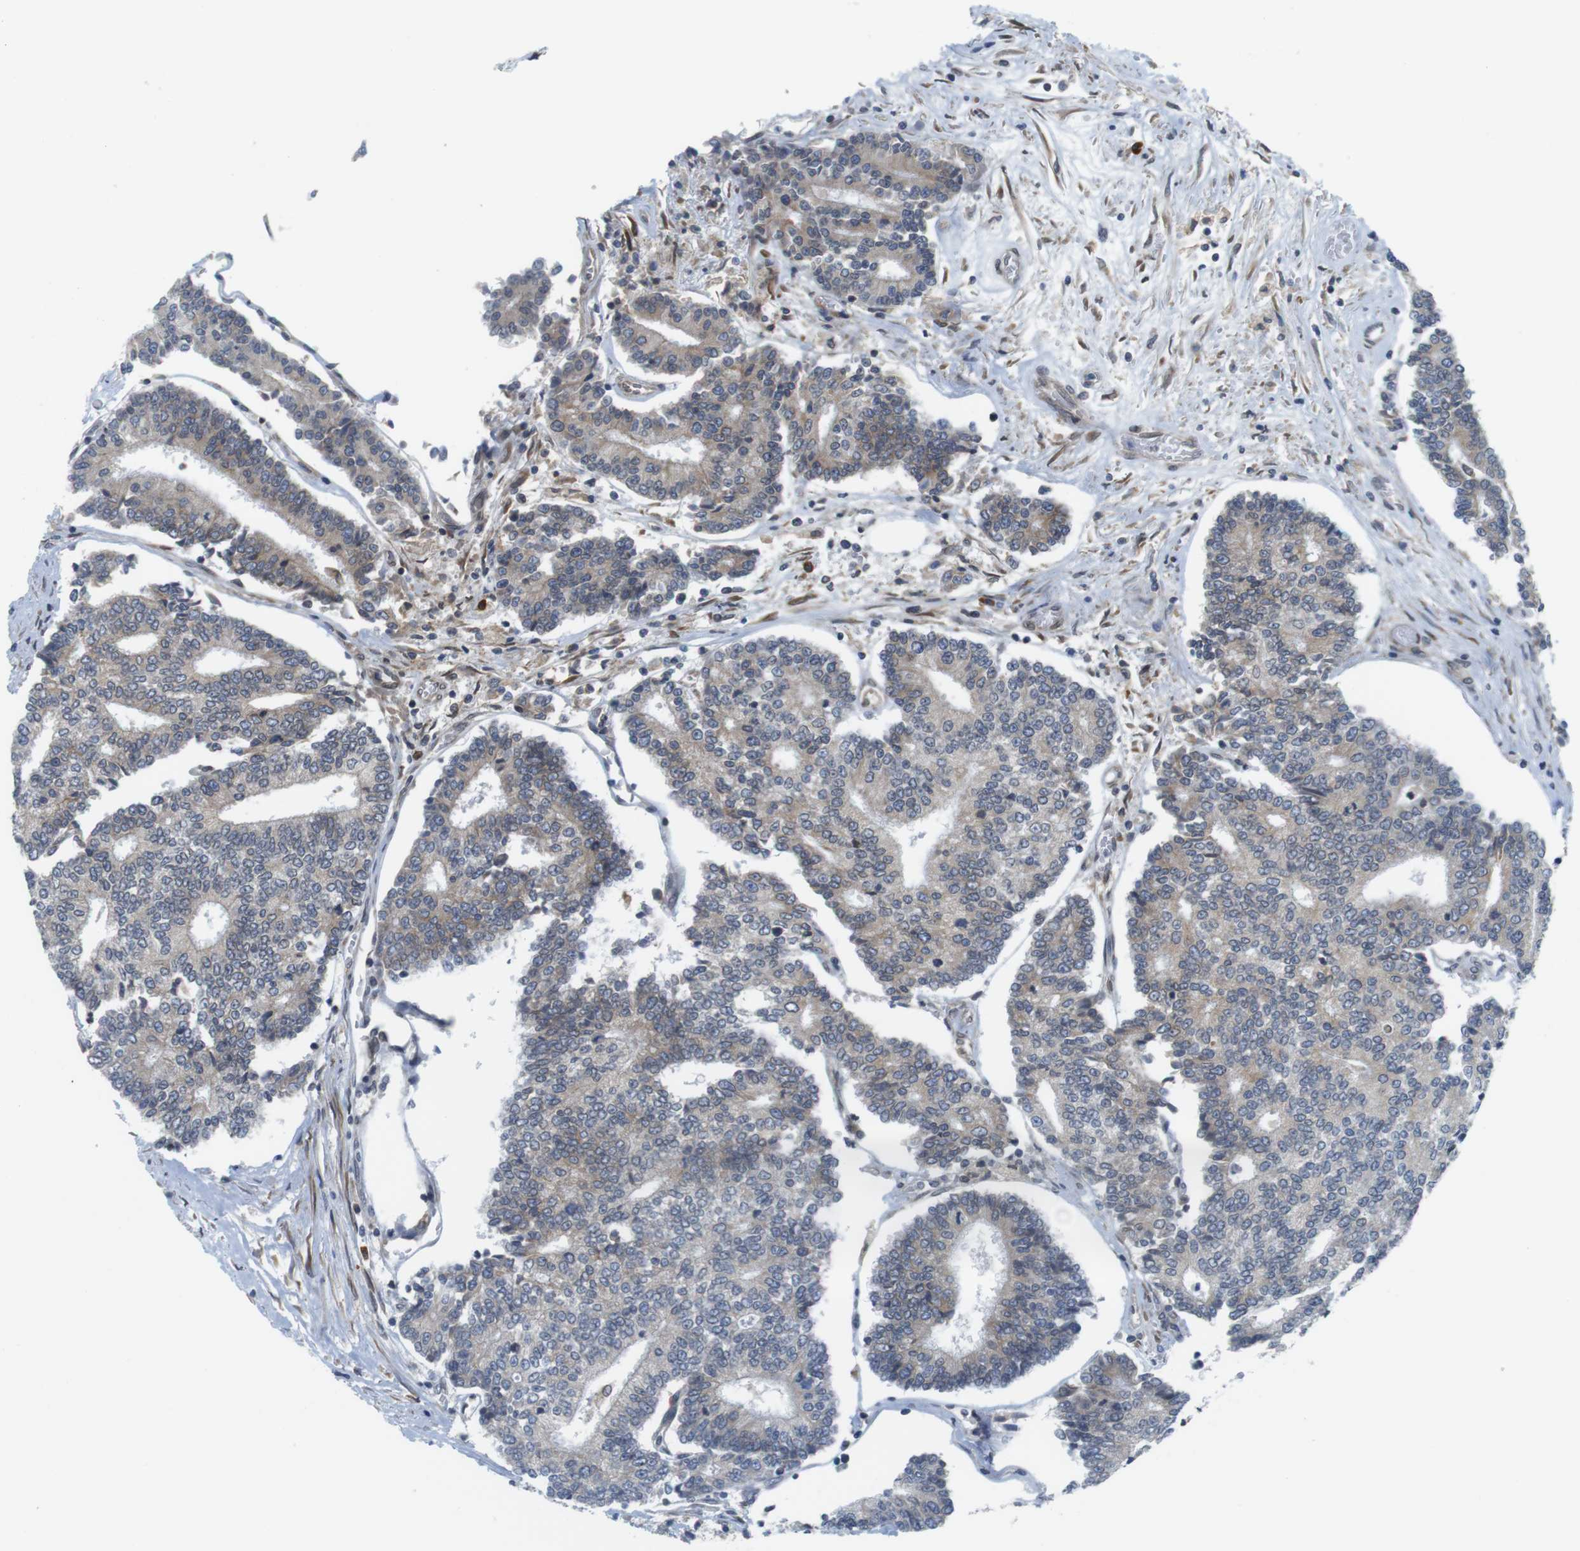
{"staining": {"intensity": "weak", "quantity": "25%-75%", "location": "cytoplasmic/membranous"}, "tissue": "prostate cancer", "cell_type": "Tumor cells", "image_type": "cancer", "snomed": [{"axis": "morphology", "description": "Normal tissue, NOS"}, {"axis": "morphology", "description": "Adenocarcinoma, High grade"}, {"axis": "topography", "description": "Prostate"}, {"axis": "topography", "description": "Seminal veicle"}], "caption": "Human prostate cancer stained with a brown dye reveals weak cytoplasmic/membranous positive staining in approximately 25%-75% of tumor cells.", "gene": "ERGIC3", "patient": {"sex": "male", "age": 55}}